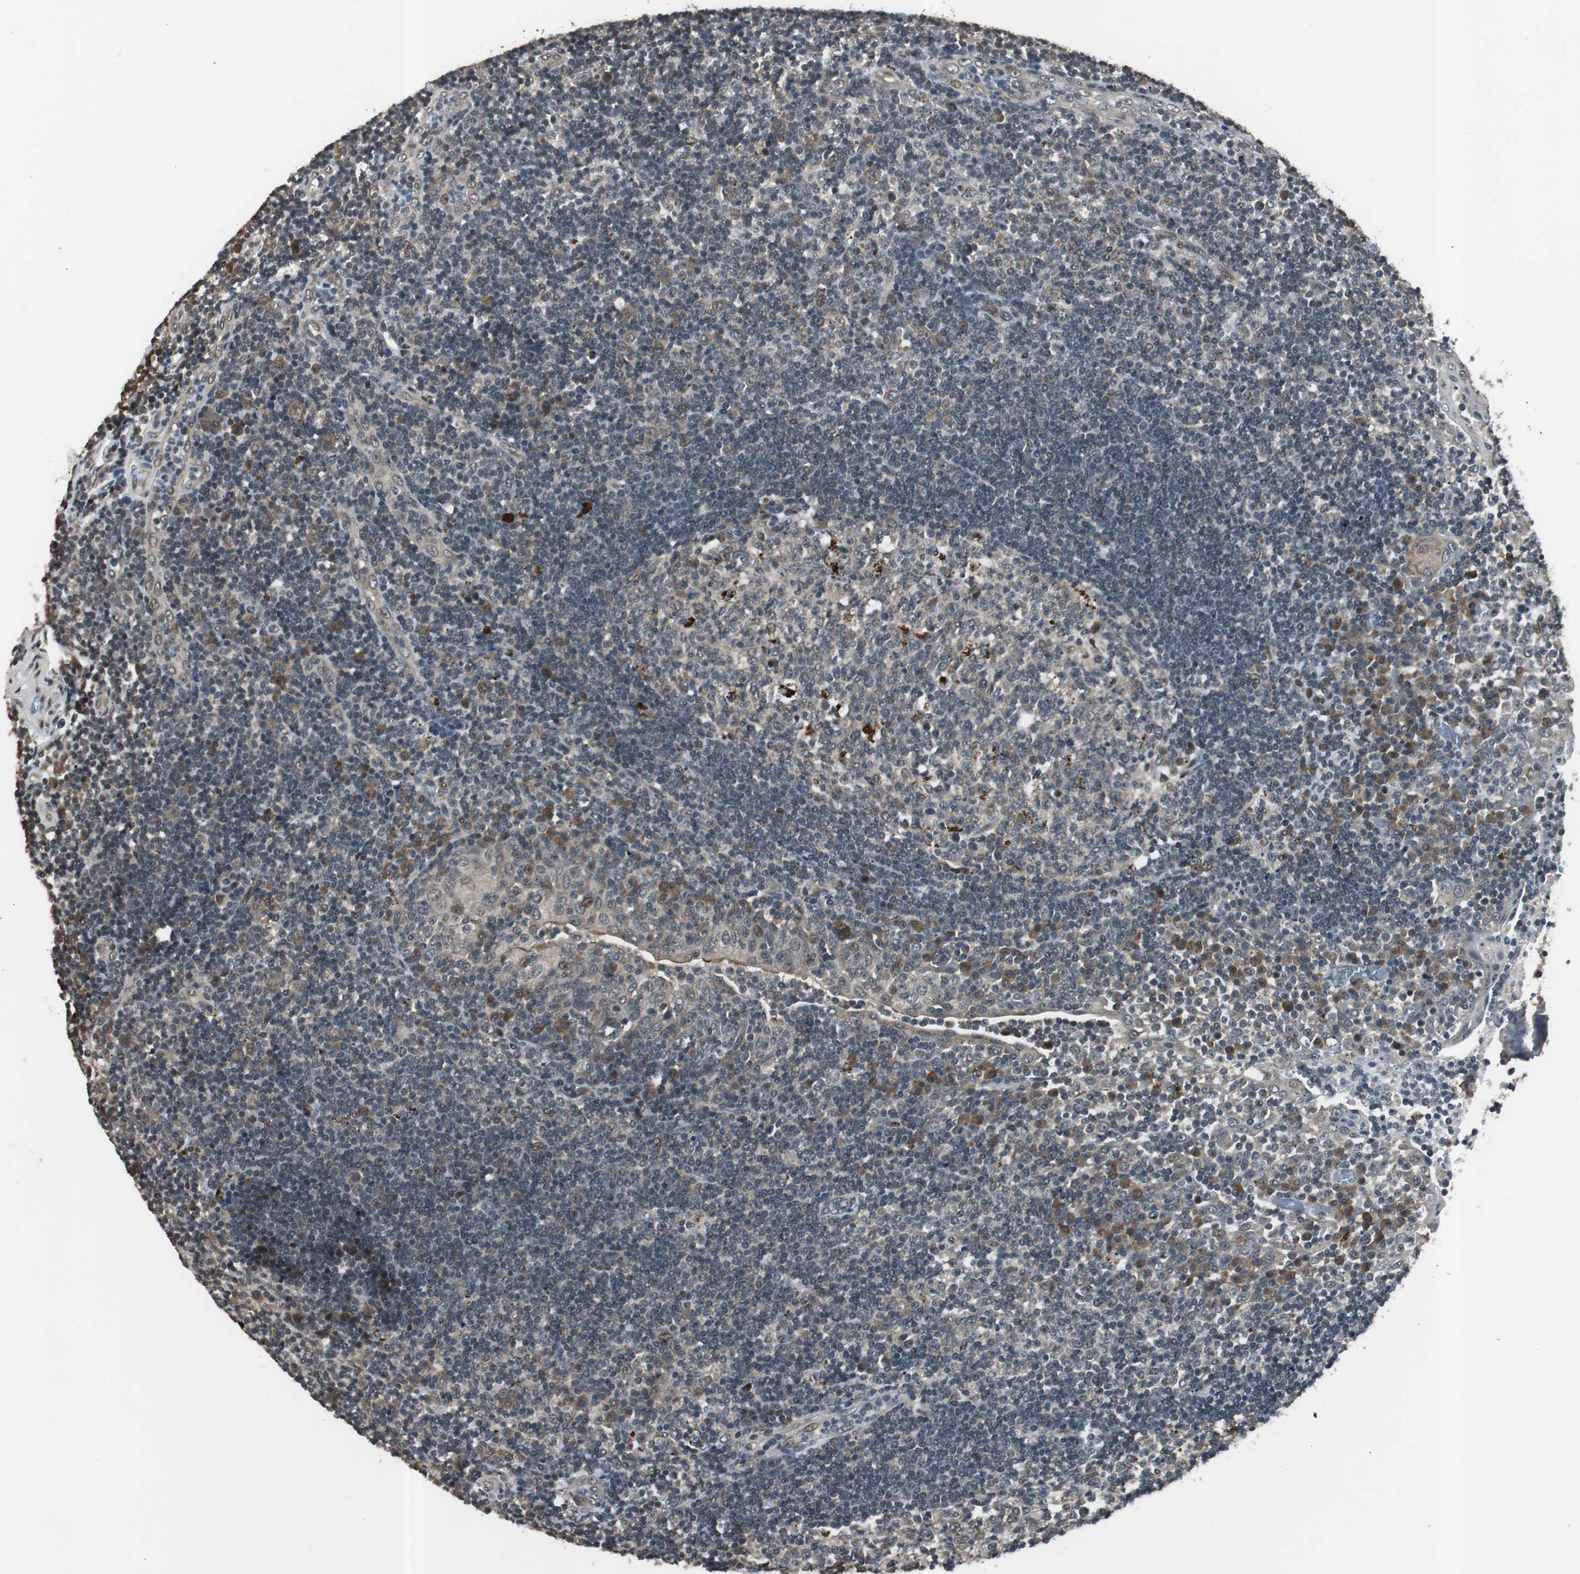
{"staining": {"intensity": "moderate", "quantity": "25%-75%", "location": "cytoplasmic/membranous"}, "tissue": "tonsil", "cell_type": "Germinal center cells", "image_type": "normal", "snomed": [{"axis": "morphology", "description": "Normal tissue, NOS"}, {"axis": "topography", "description": "Tonsil"}], "caption": "A medium amount of moderate cytoplasmic/membranous expression is present in about 25%-75% of germinal center cells in benign tonsil. (IHC, brightfield microscopy, high magnification).", "gene": "BOLA1", "patient": {"sex": "female", "age": 40}}